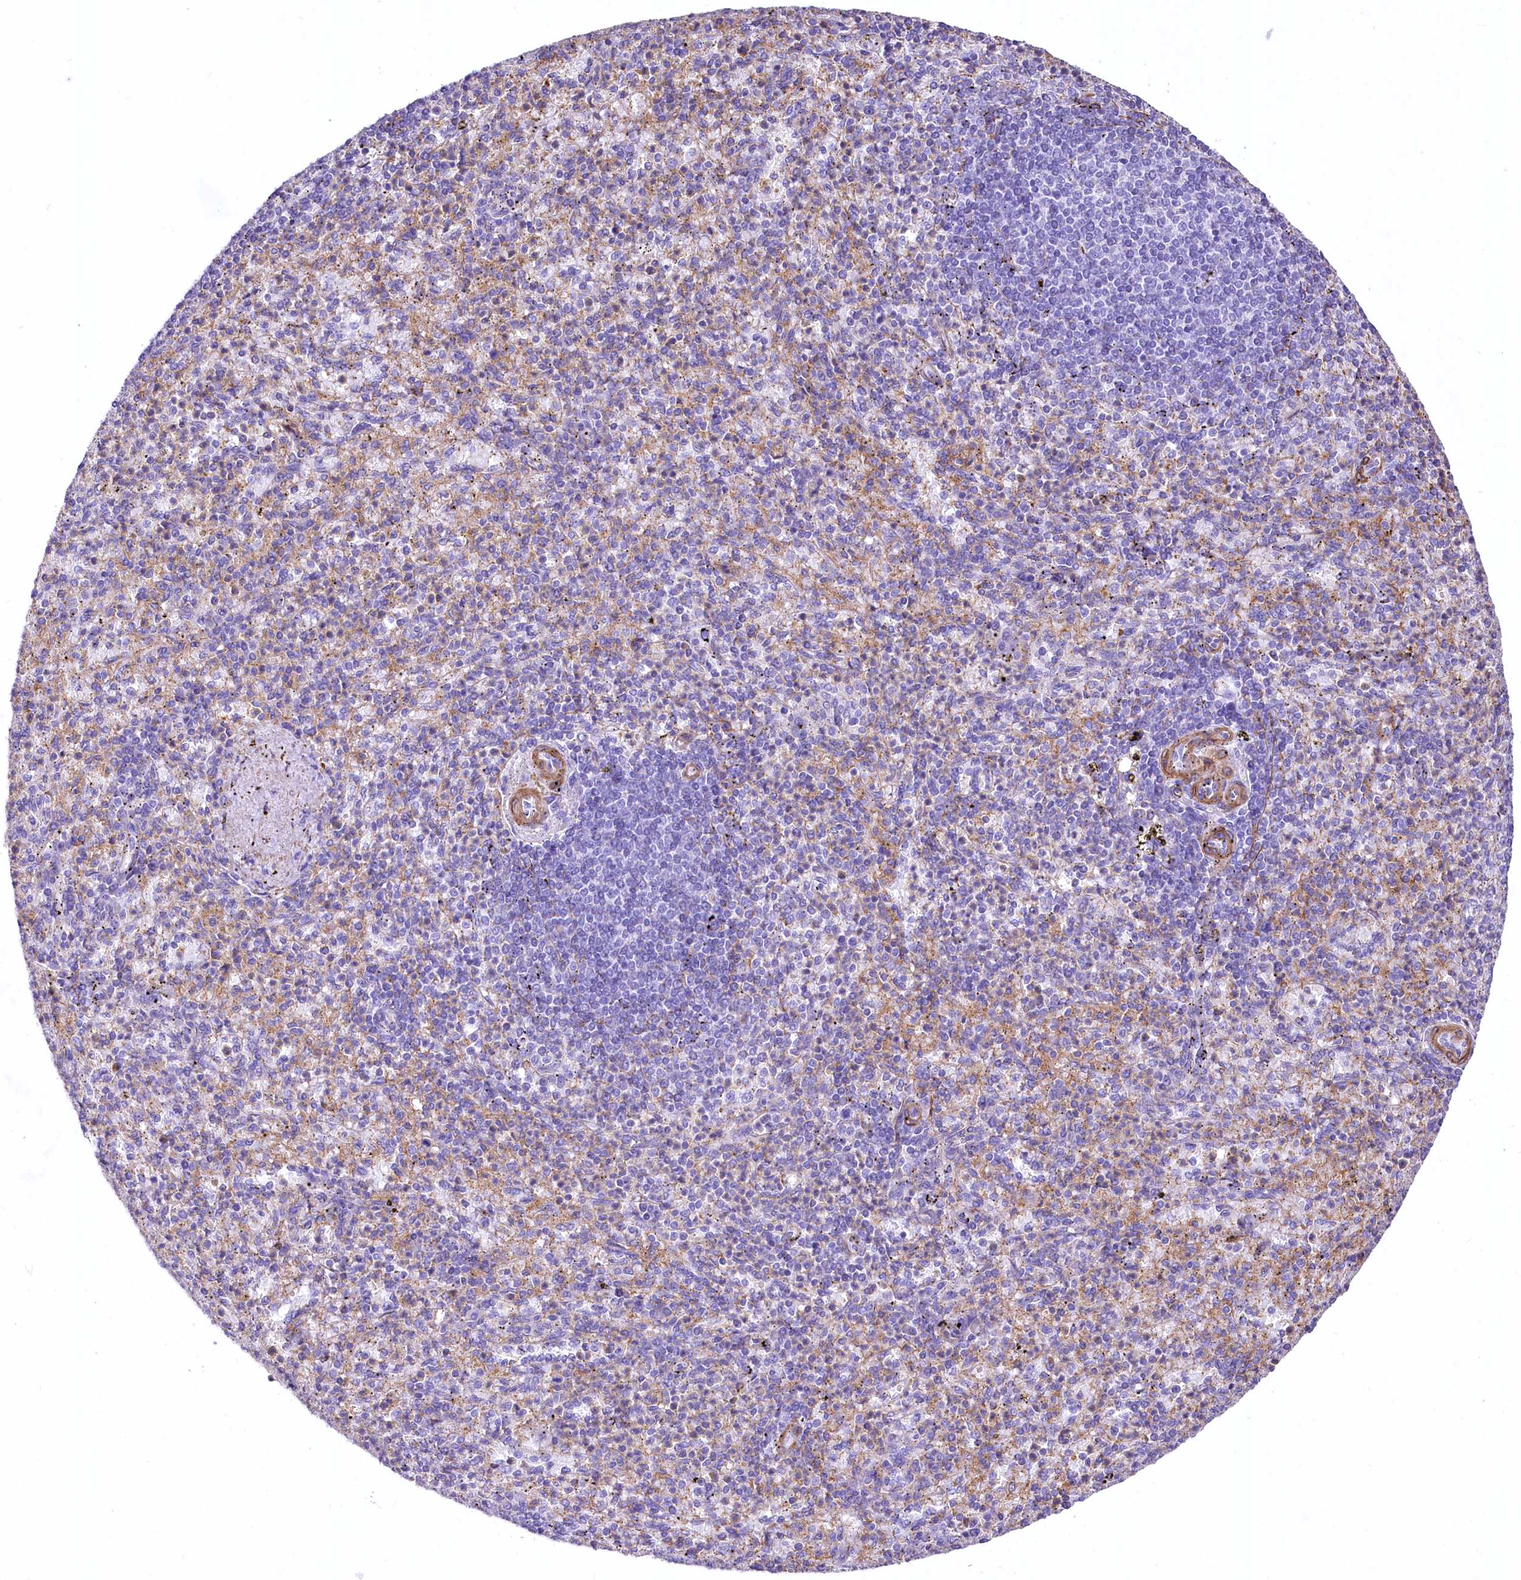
{"staining": {"intensity": "negative", "quantity": "none", "location": "none"}, "tissue": "spleen", "cell_type": "Cells in red pulp", "image_type": "normal", "snomed": [{"axis": "morphology", "description": "Normal tissue, NOS"}, {"axis": "topography", "description": "Spleen"}], "caption": "IHC of benign spleen demonstrates no staining in cells in red pulp.", "gene": "RDH16", "patient": {"sex": "female", "age": 74}}